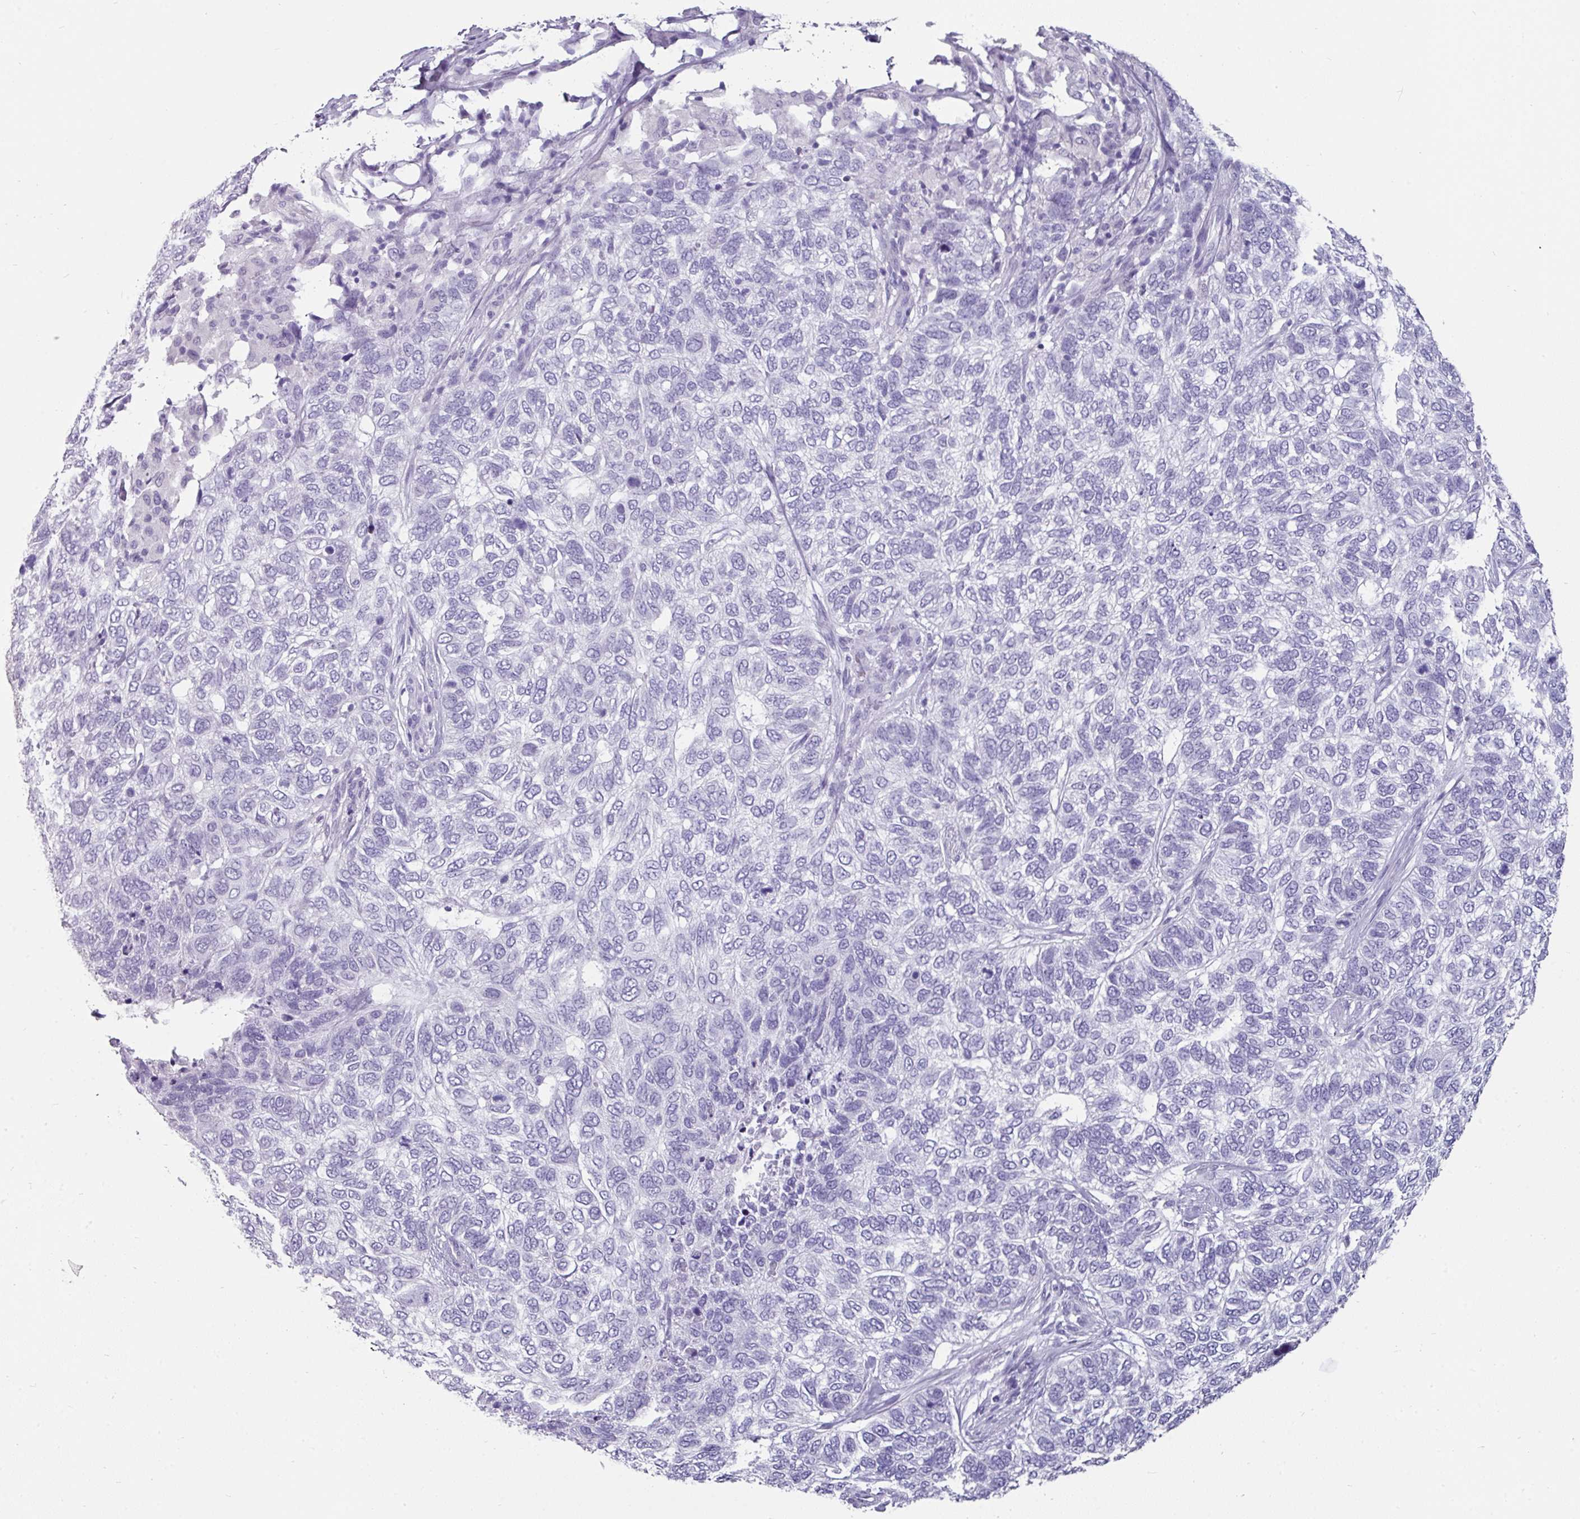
{"staining": {"intensity": "negative", "quantity": "none", "location": "none"}, "tissue": "skin cancer", "cell_type": "Tumor cells", "image_type": "cancer", "snomed": [{"axis": "morphology", "description": "Basal cell carcinoma"}, {"axis": "topography", "description": "Skin"}], "caption": "Skin cancer stained for a protein using immunohistochemistry demonstrates no staining tumor cells.", "gene": "SWSAP1", "patient": {"sex": "female", "age": 65}}